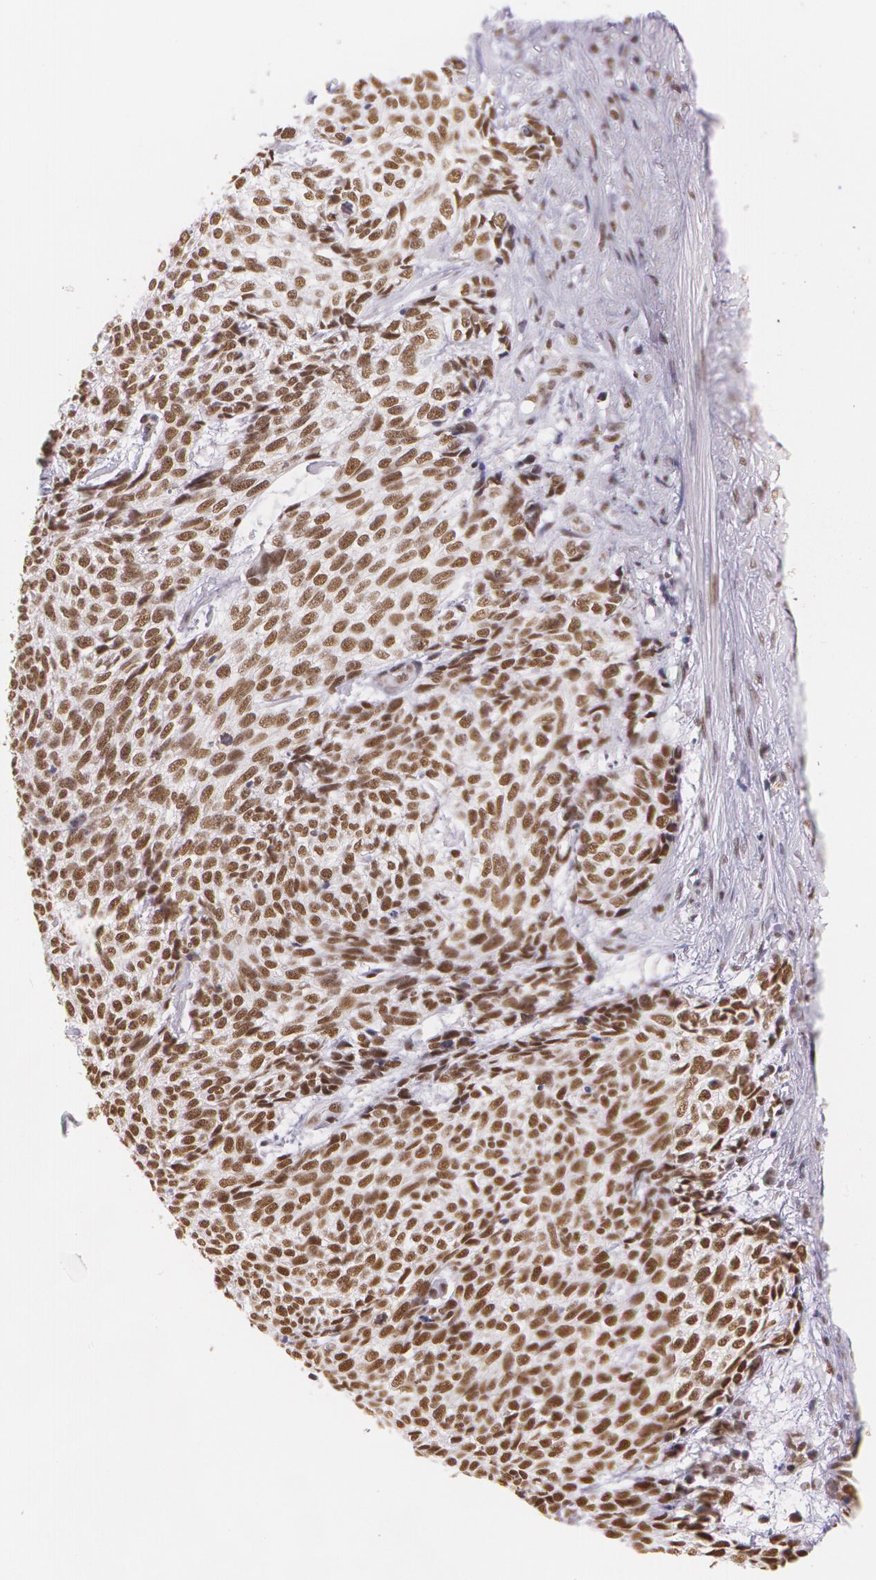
{"staining": {"intensity": "strong", "quantity": ">75%", "location": "nuclear"}, "tissue": "skin cancer", "cell_type": "Tumor cells", "image_type": "cancer", "snomed": [{"axis": "morphology", "description": "Basal cell carcinoma"}, {"axis": "topography", "description": "Skin"}], "caption": "The histopathology image reveals staining of skin cancer, revealing strong nuclear protein staining (brown color) within tumor cells.", "gene": "NBN", "patient": {"sex": "female", "age": 89}}